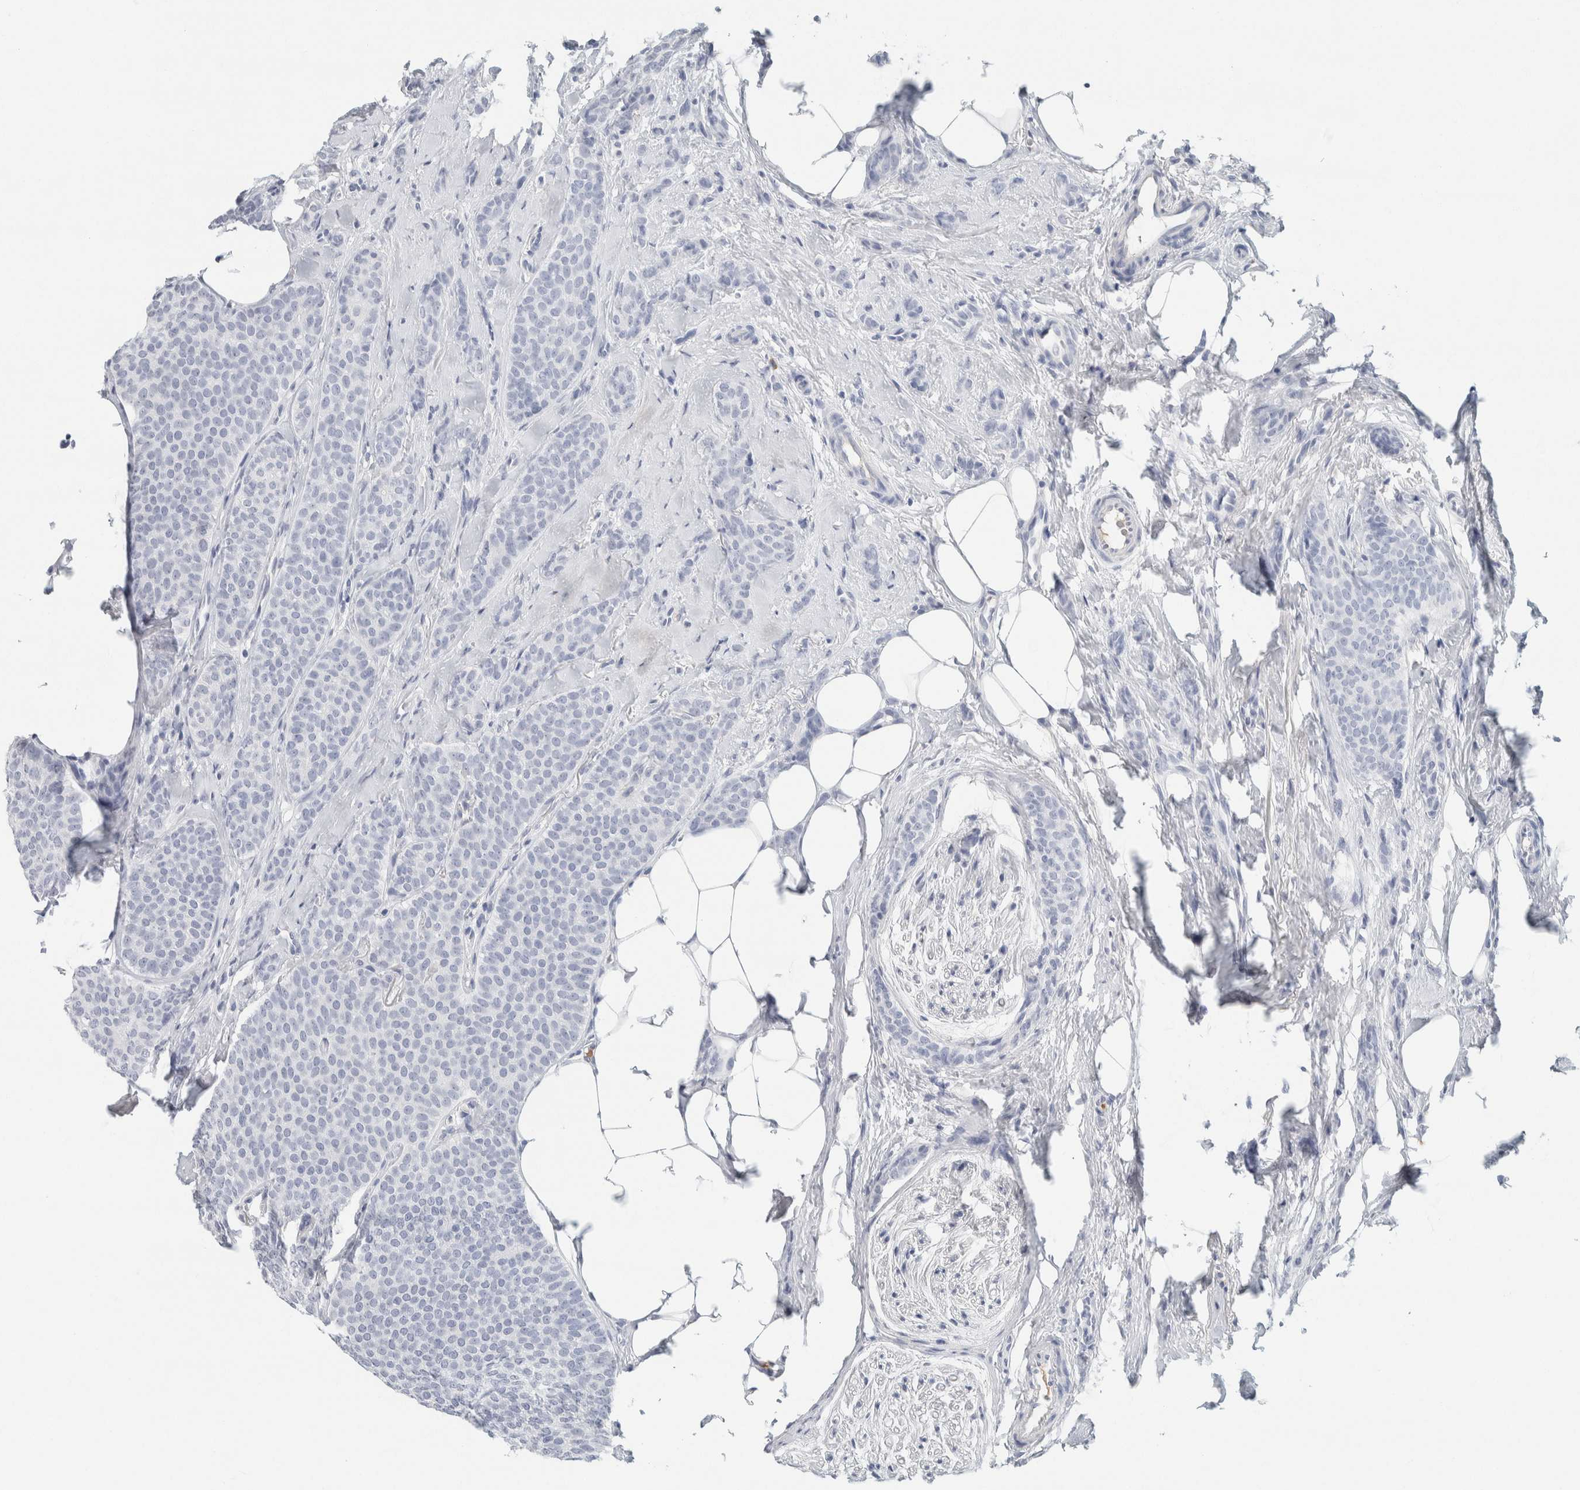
{"staining": {"intensity": "negative", "quantity": "none", "location": "none"}, "tissue": "breast cancer", "cell_type": "Tumor cells", "image_type": "cancer", "snomed": [{"axis": "morphology", "description": "Lobular carcinoma"}, {"axis": "topography", "description": "Skin"}, {"axis": "topography", "description": "Breast"}], "caption": "High magnification brightfield microscopy of breast lobular carcinoma stained with DAB (3,3'-diaminobenzidine) (brown) and counterstained with hematoxylin (blue): tumor cells show no significant positivity.", "gene": "IL6", "patient": {"sex": "female", "age": 46}}